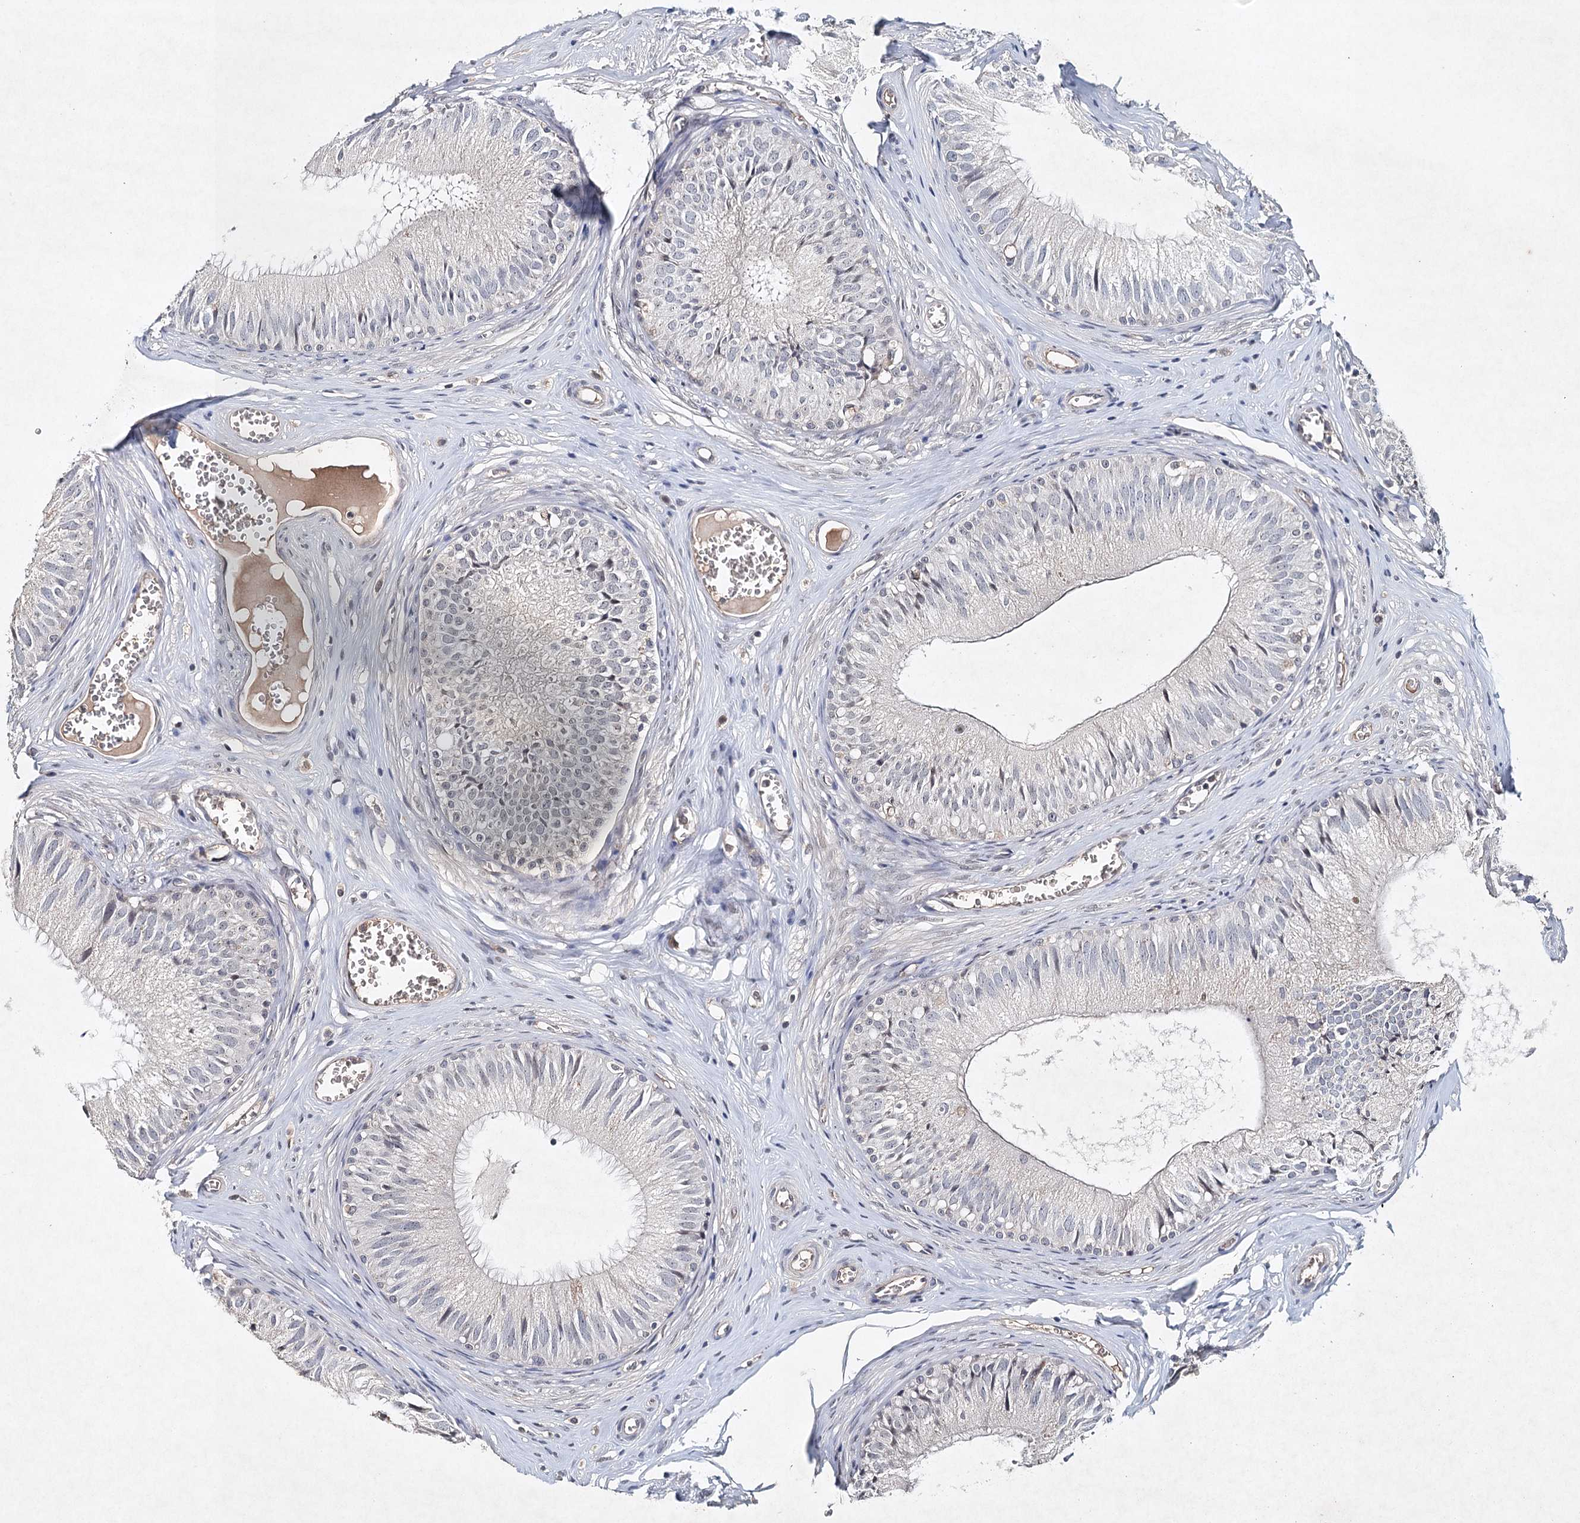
{"staining": {"intensity": "weak", "quantity": "<25%", "location": "cytoplasmic/membranous"}, "tissue": "epididymis", "cell_type": "Glandular cells", "image_type": "normal", "snomed": [{"axis": "morphology", "description": "Normal tissue, NOS"}, {"axis": "topography", "description": "Epididymis"}], "caption": "A high-resolution photomicrograph shows immunohistochemistry staining of normal epididymis, which displays no significant staining in glandular cells.", "gene": "SYNPO", "patient": {"sex": "male", "age": 36}}